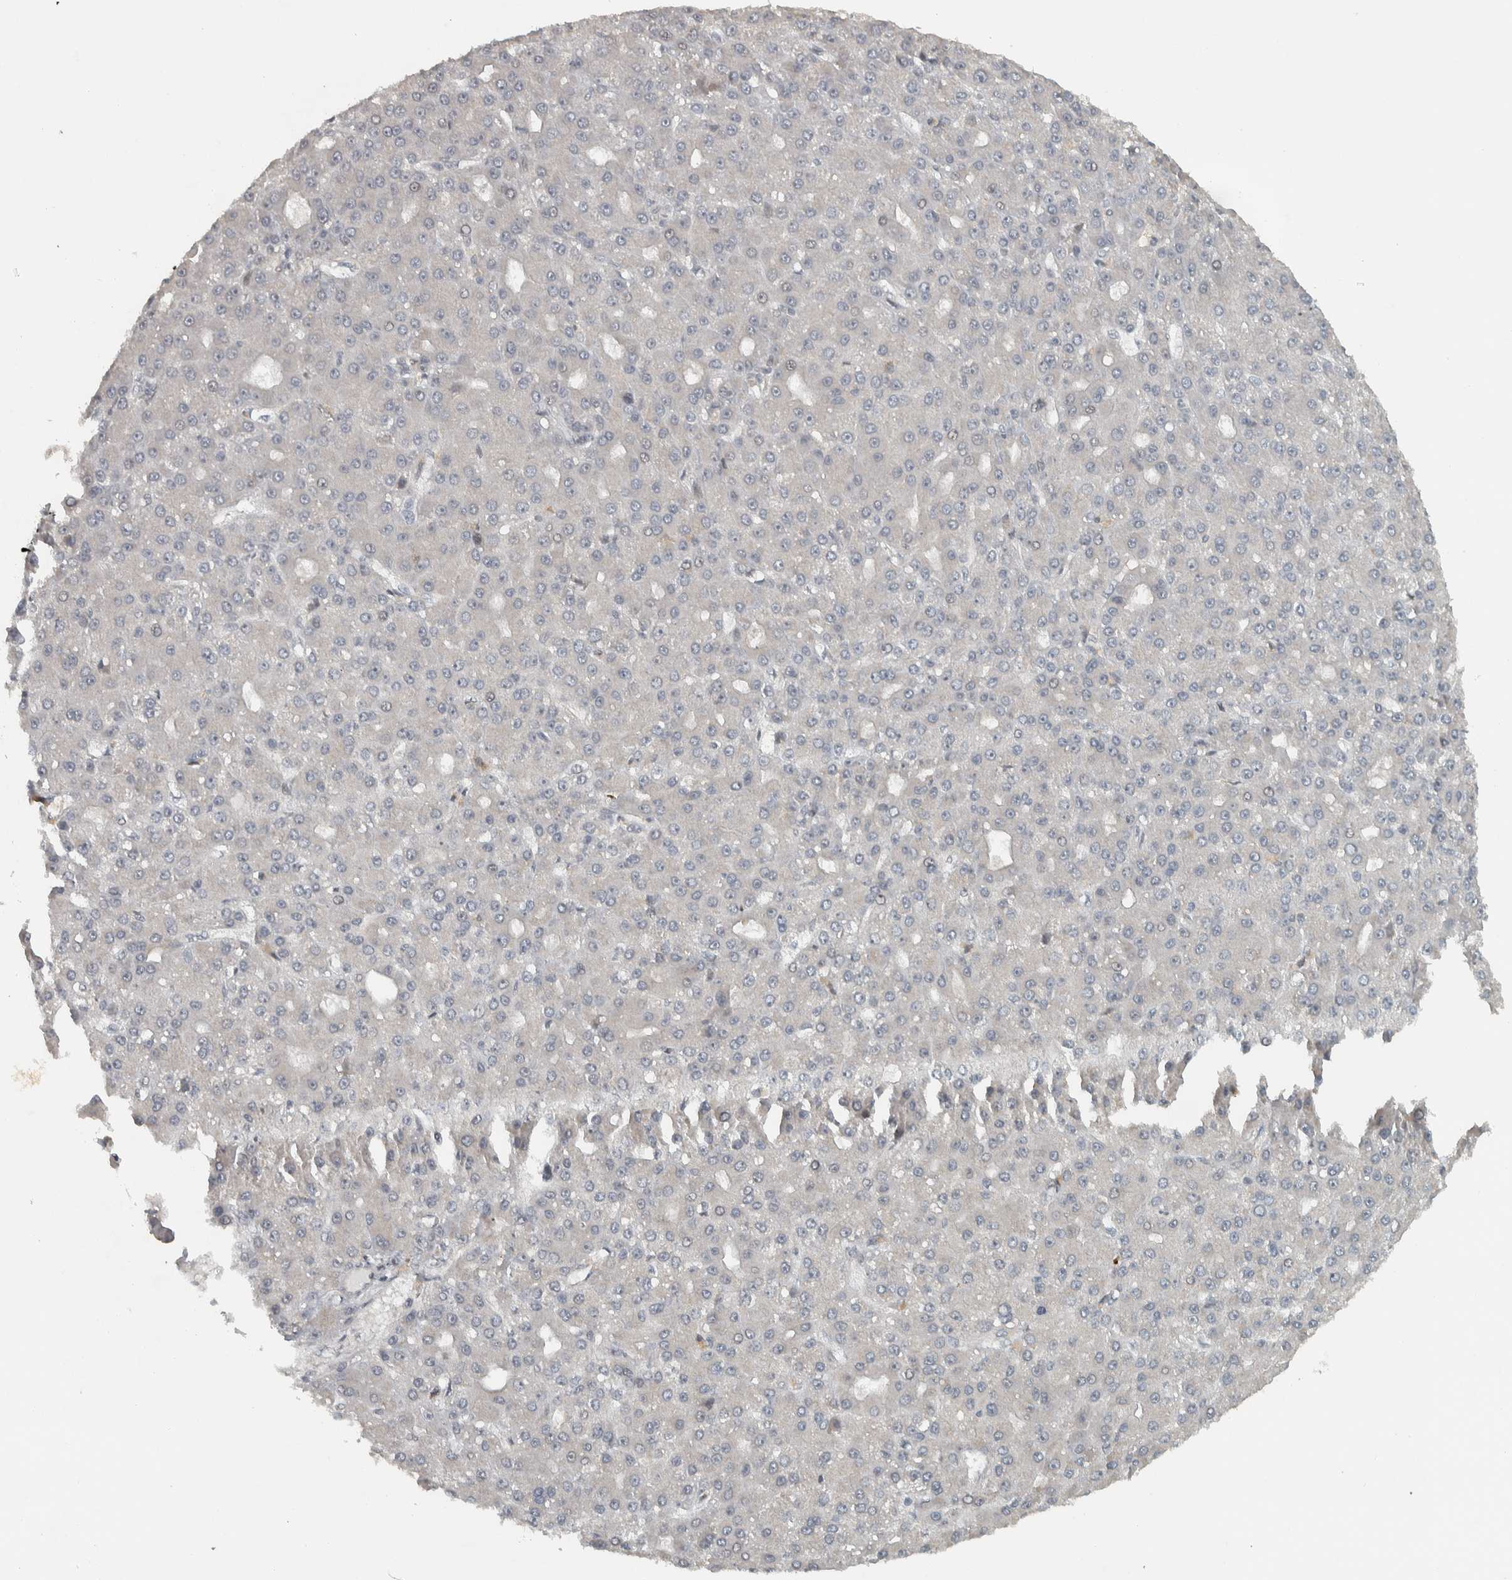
{"staining": {"intensity": "negative", "quantity": "none", "location": "none"}, "tissue": "liver cancer", "cell_type": "Tumor cells", "image_type": "cancer", "snomed": [{"axis": "morphology", "description": "Carcinoma, Hepatocellular, NOS"}, {"axis": "topography", "description": "Liver"}], "caption": "Immunohistochemistry histopathology image of neoplastic tissue: human liver hepatocellular carcinoma stained with DAB exhibits no significant protein expression in tumor cells.", "gene": "NAPG", "patient": {"sex": "male", "age": 67}}